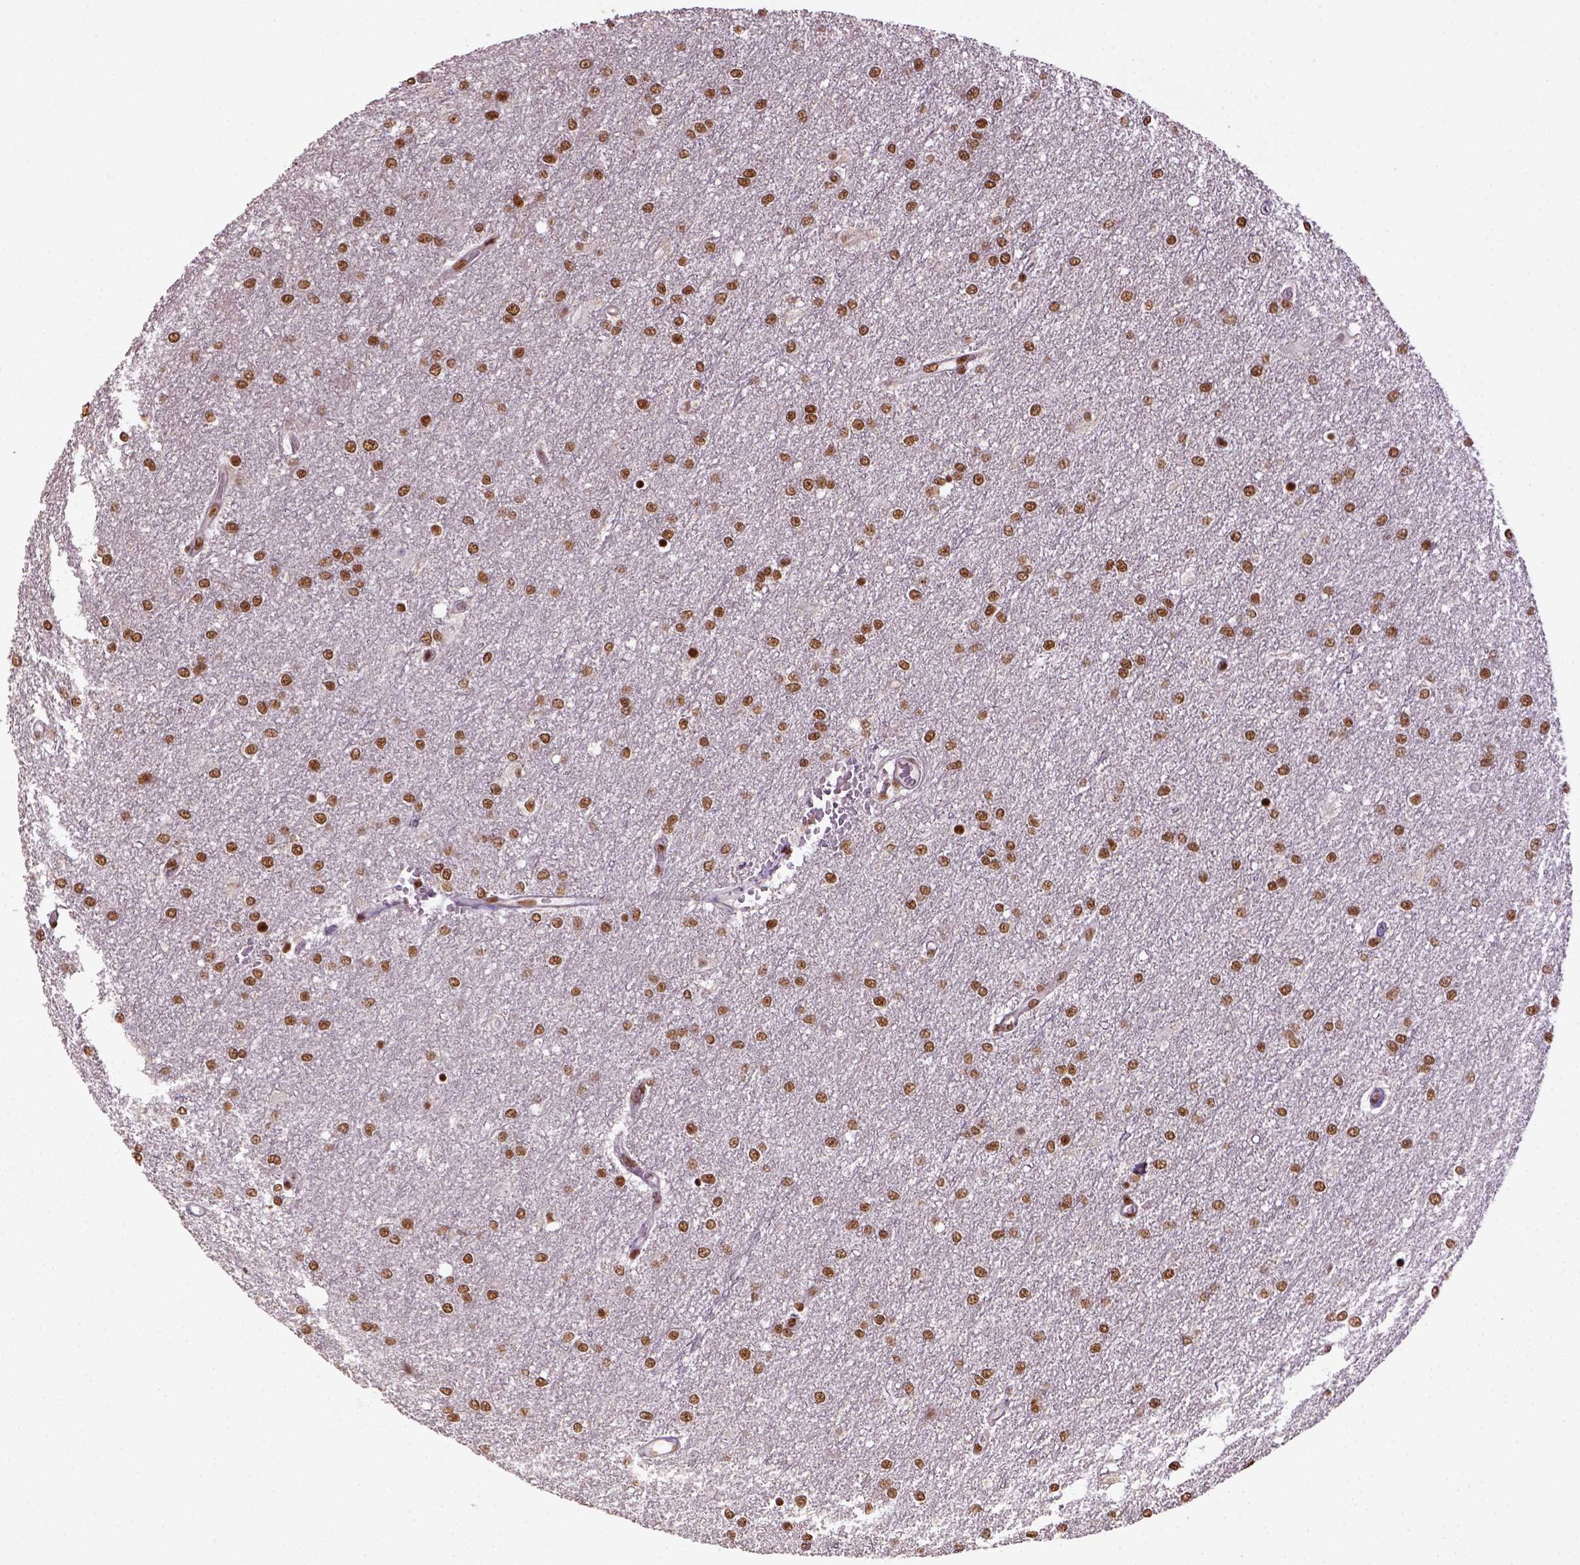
{"staining": {"intensity": "moderate", "quantity": ">75%", "location": "nuclear"}, "tissue": "glioma", "cell_type": "Tumor cells", "image_type": "cancer", "snomed": [{"axis": "morphology", "description": "Glioma, malignant, High grade"}, {"axis": "topography", "description": "Brain"}], "caption": "Malignant glioma (high-grade) was stained to show a protein in brown. There is medium levels of moderate nuclear expression in about >75% of tumor cells. (brown staining indicates protein expression, while blue staining denotes nuclei).", "gene": "CCAR1", "patient": {"sex": "female", "age": 61}}